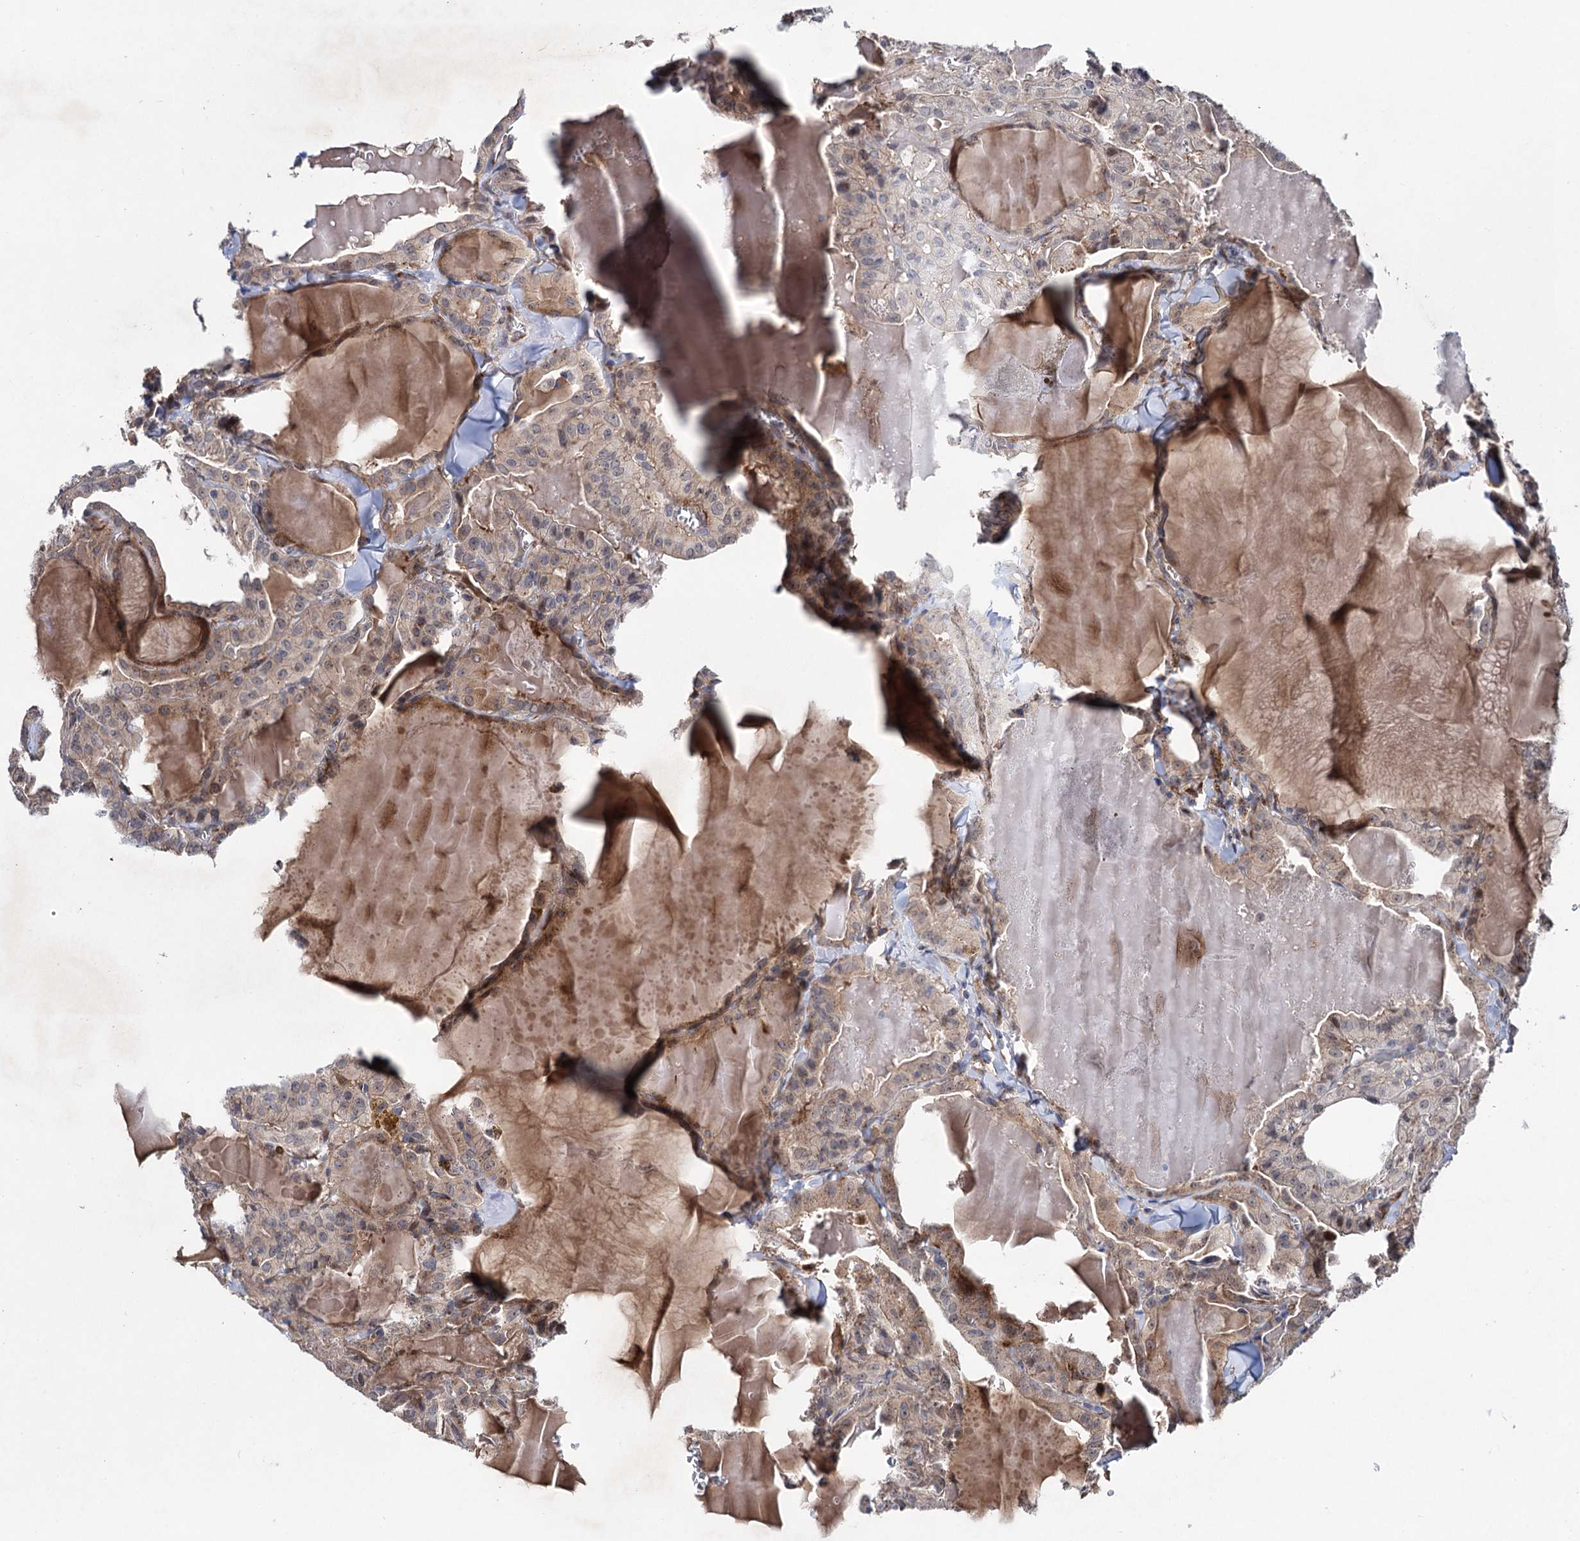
{"staining": {"intensity": "moderate", "quantity": "<25%", "location": "cytoplasmic/membranous"}, "tissue": "thyroid cancer", "cell_type": "Tumor cells", "image_type": "cancer", "snomed": [{"axis": "morphology", "description": "Papillary adenocarcinoma, NOS"}, {"axis": "topography", "description": "Thyroid gland"}], "caption": "An IHC image of tumor tissue is shown. Protein staining in brown labels moderate cytoplasmic/membranous positivity in thyroid cancer within tumor cells. Using DAB (3,3'-diaminobenzidine) (brown) and hematoxylin (blue) stains, captured at high magnification using brightfield microscopy.", "gene": "EYA4", "patient": {"sex": "male", "age": 52}}